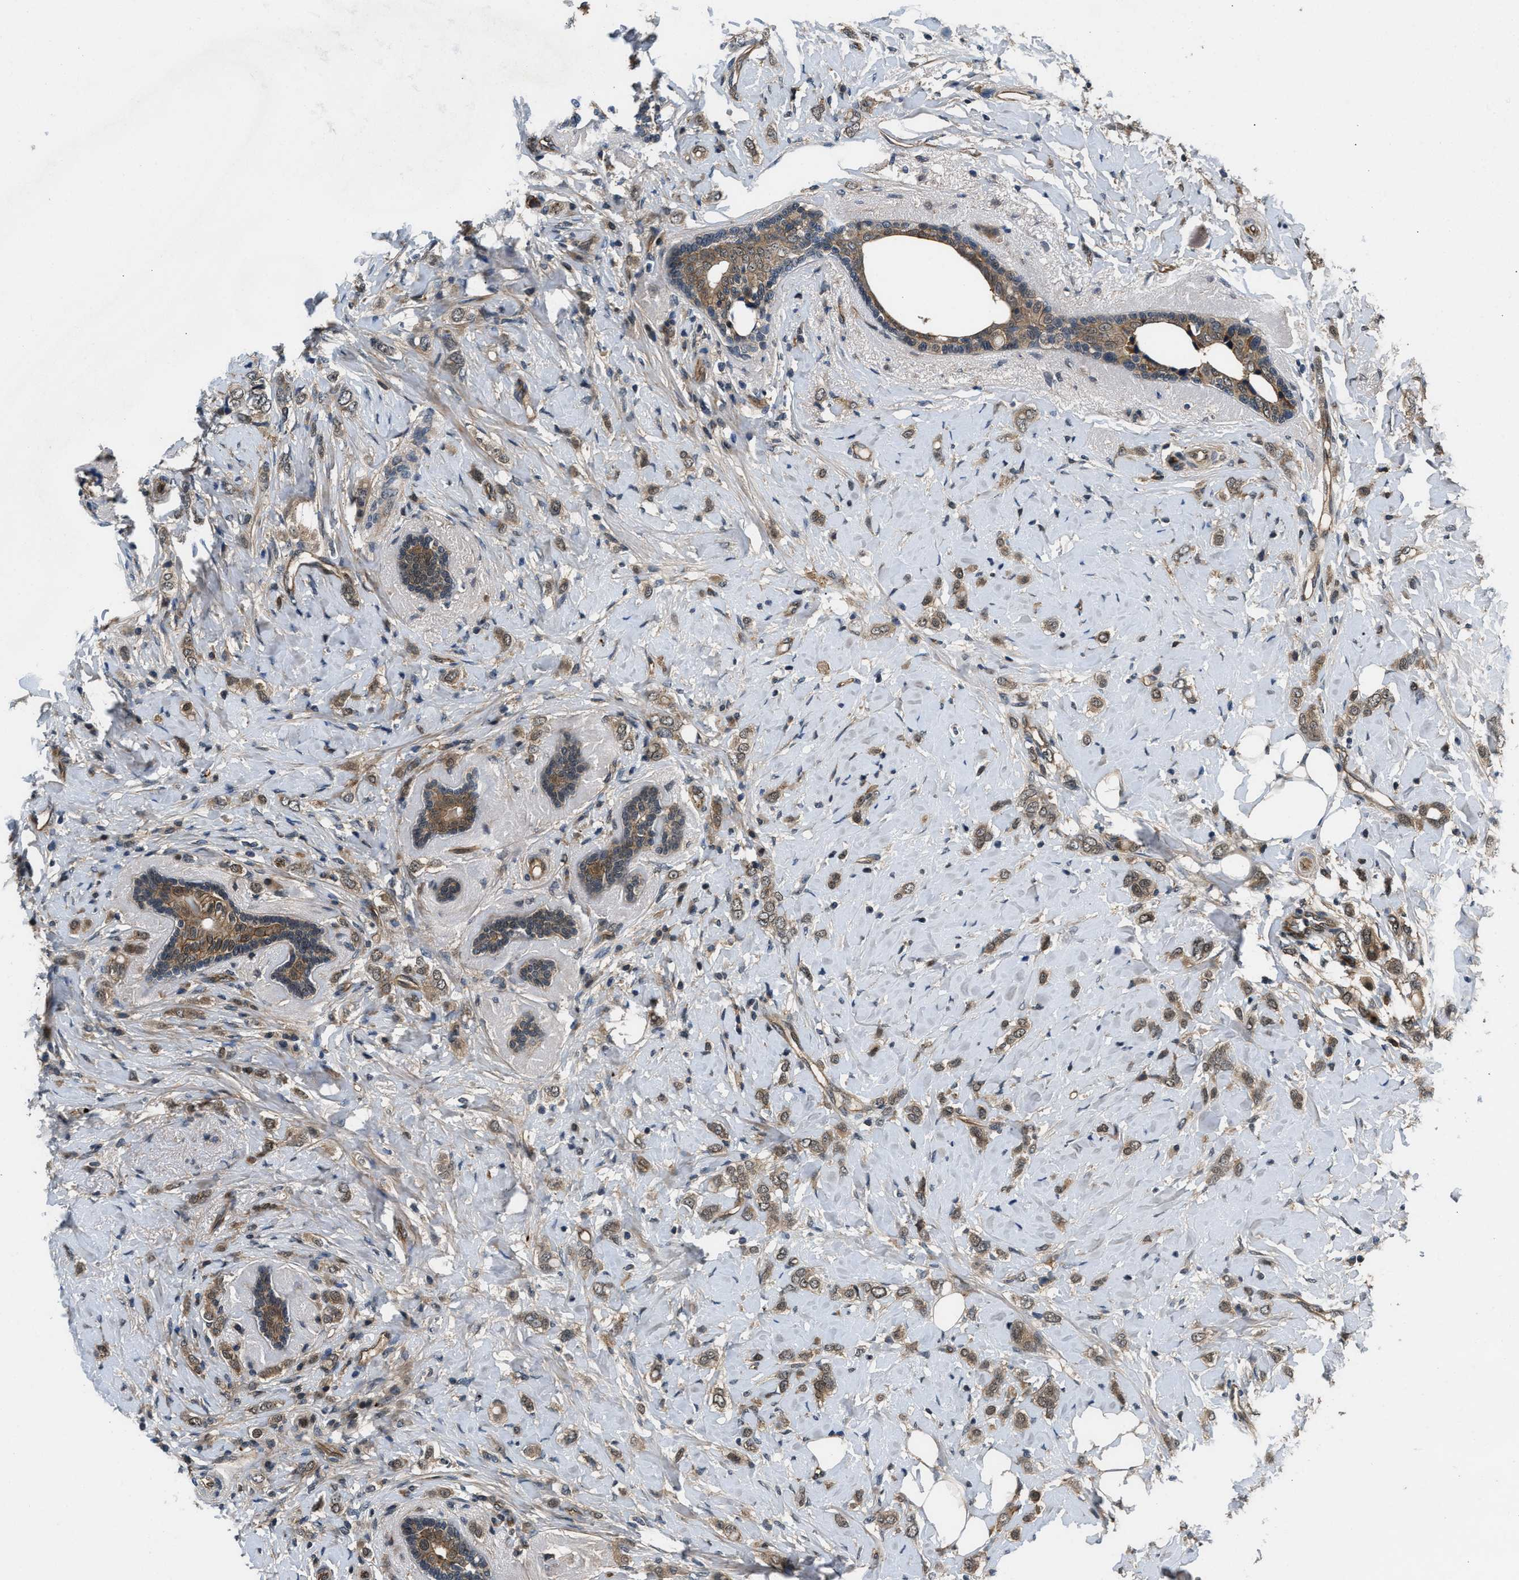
{"staining": {"intensity": "weak", "quantity": ">75%", "location": "cytoplasmic/membranous"}, "tissue": "breast cancer", "cell_type": "Tumor cells", "image_type": "cancer", "snomed": [{"axis": "morphology", "description": "Normal tissue, NOS"}, {"axis": "morphology", "description": "Lobular carcinoma"}, {"axis": "topography", "description": "Breast"}], "caption": "The immunohistochemical stain shows weak cytoplasmic/membranous staining in tumor cells of lobular carcinoma (breast) tissue. (Stains: DAB in brown, nuclei in blue, Microscopy: brightfield microscopy at high magnification).", "gene": "COPS2", "patient": {"sex": "female", "age": 47}}